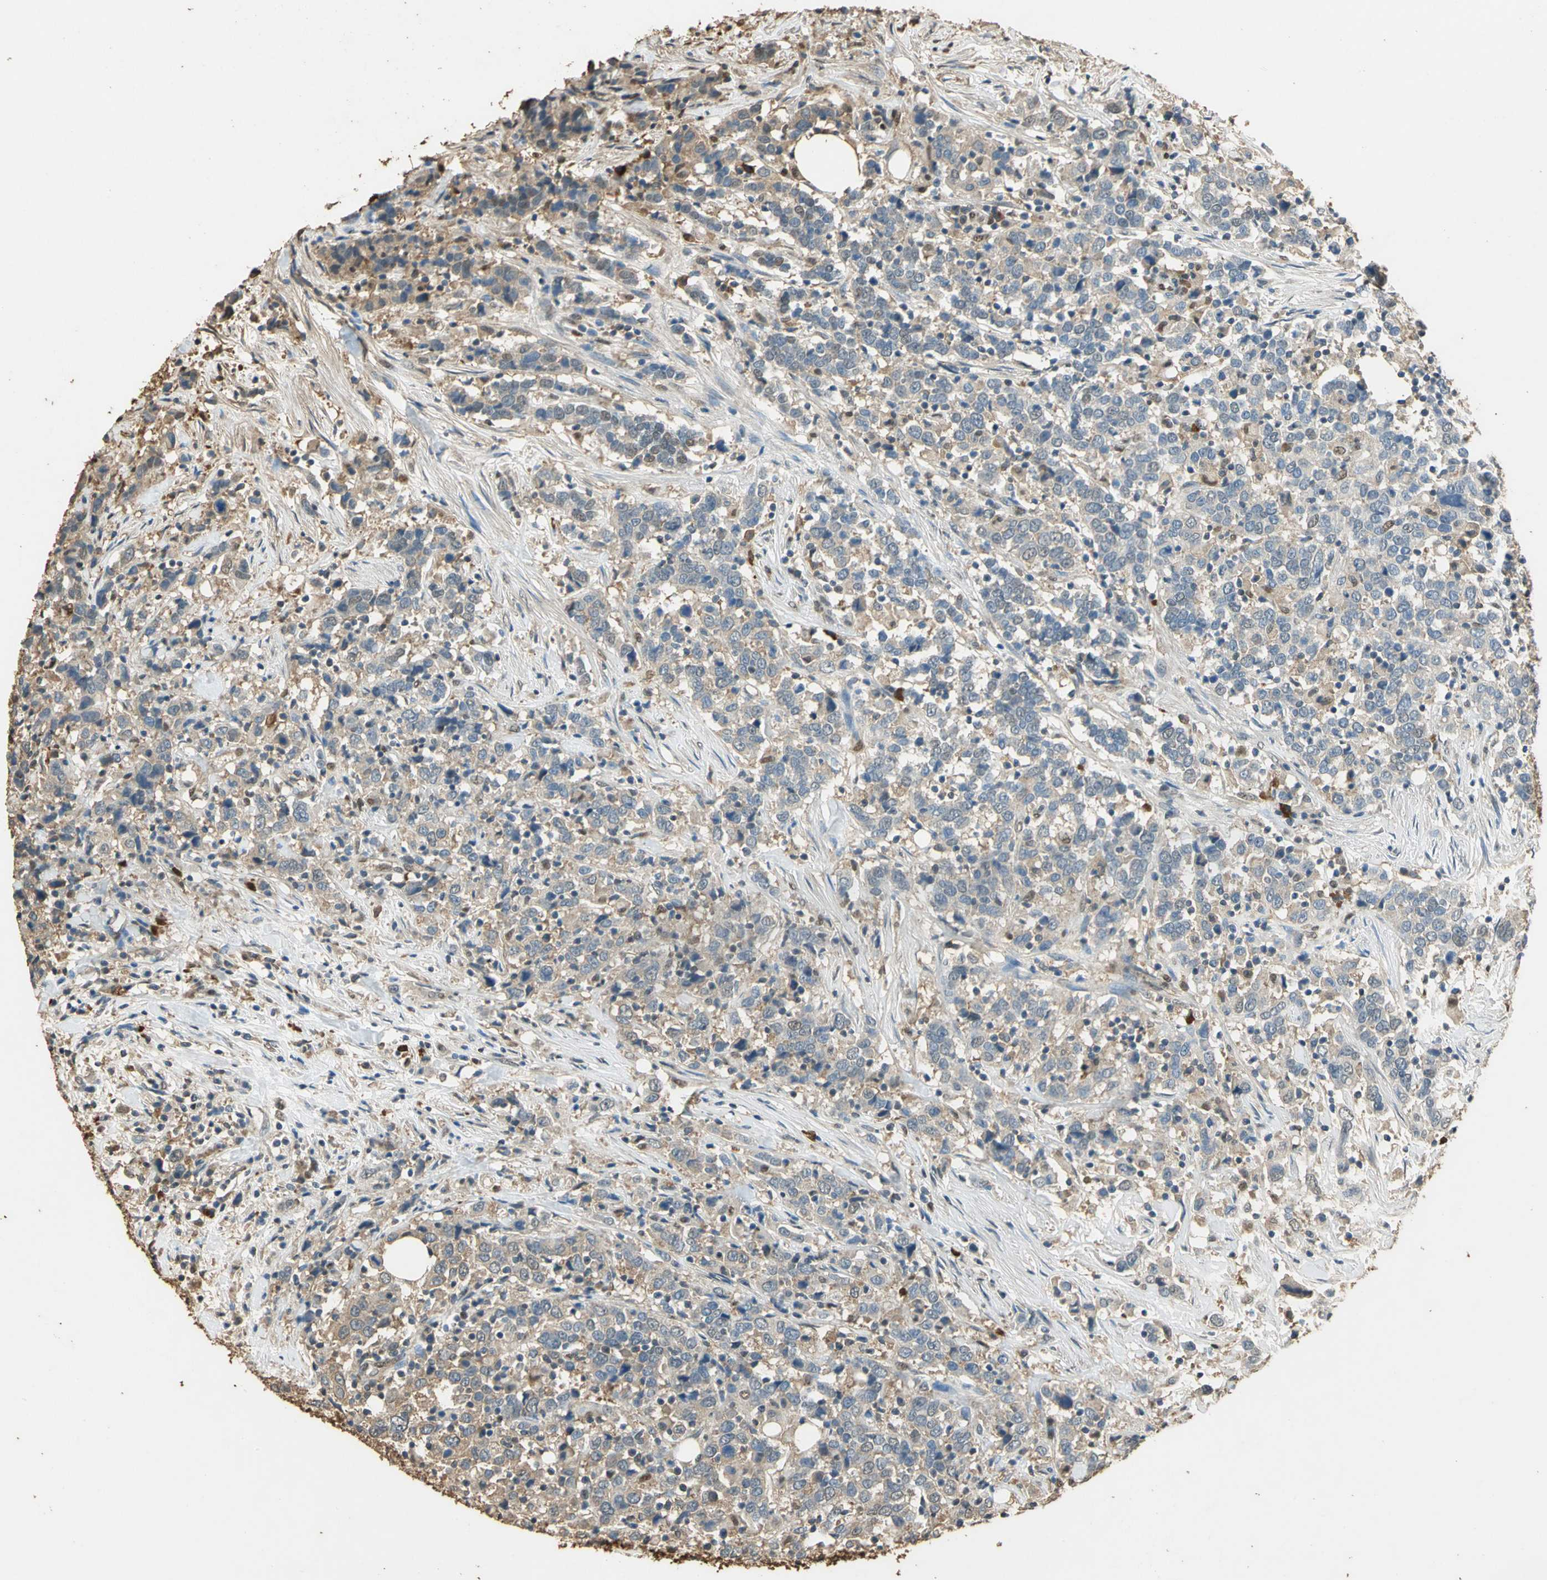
{"staining": {"intensity": "weak", "quantity": ">75%", "location": "cytoplasmic/membranous"}, "tissue": "urothelial cancer", "cell_type": "Tumor cells", "image_type": "cancer", "snomed": [{"axis": "morphology", "description": "Urothelial carcinoma, High grade"}, {"axis": "topography", "description": "Urinary bladder"}], "caption": "Urothelial cancer was stained to show a protein in brown. There is low levels of weak cytoplasmic/membranous expression in approximately >75% of tumor cells. Nuclei are stained in blue.", "gene": "GAPDH", "patient": {"sex": "male", "age": 61}}